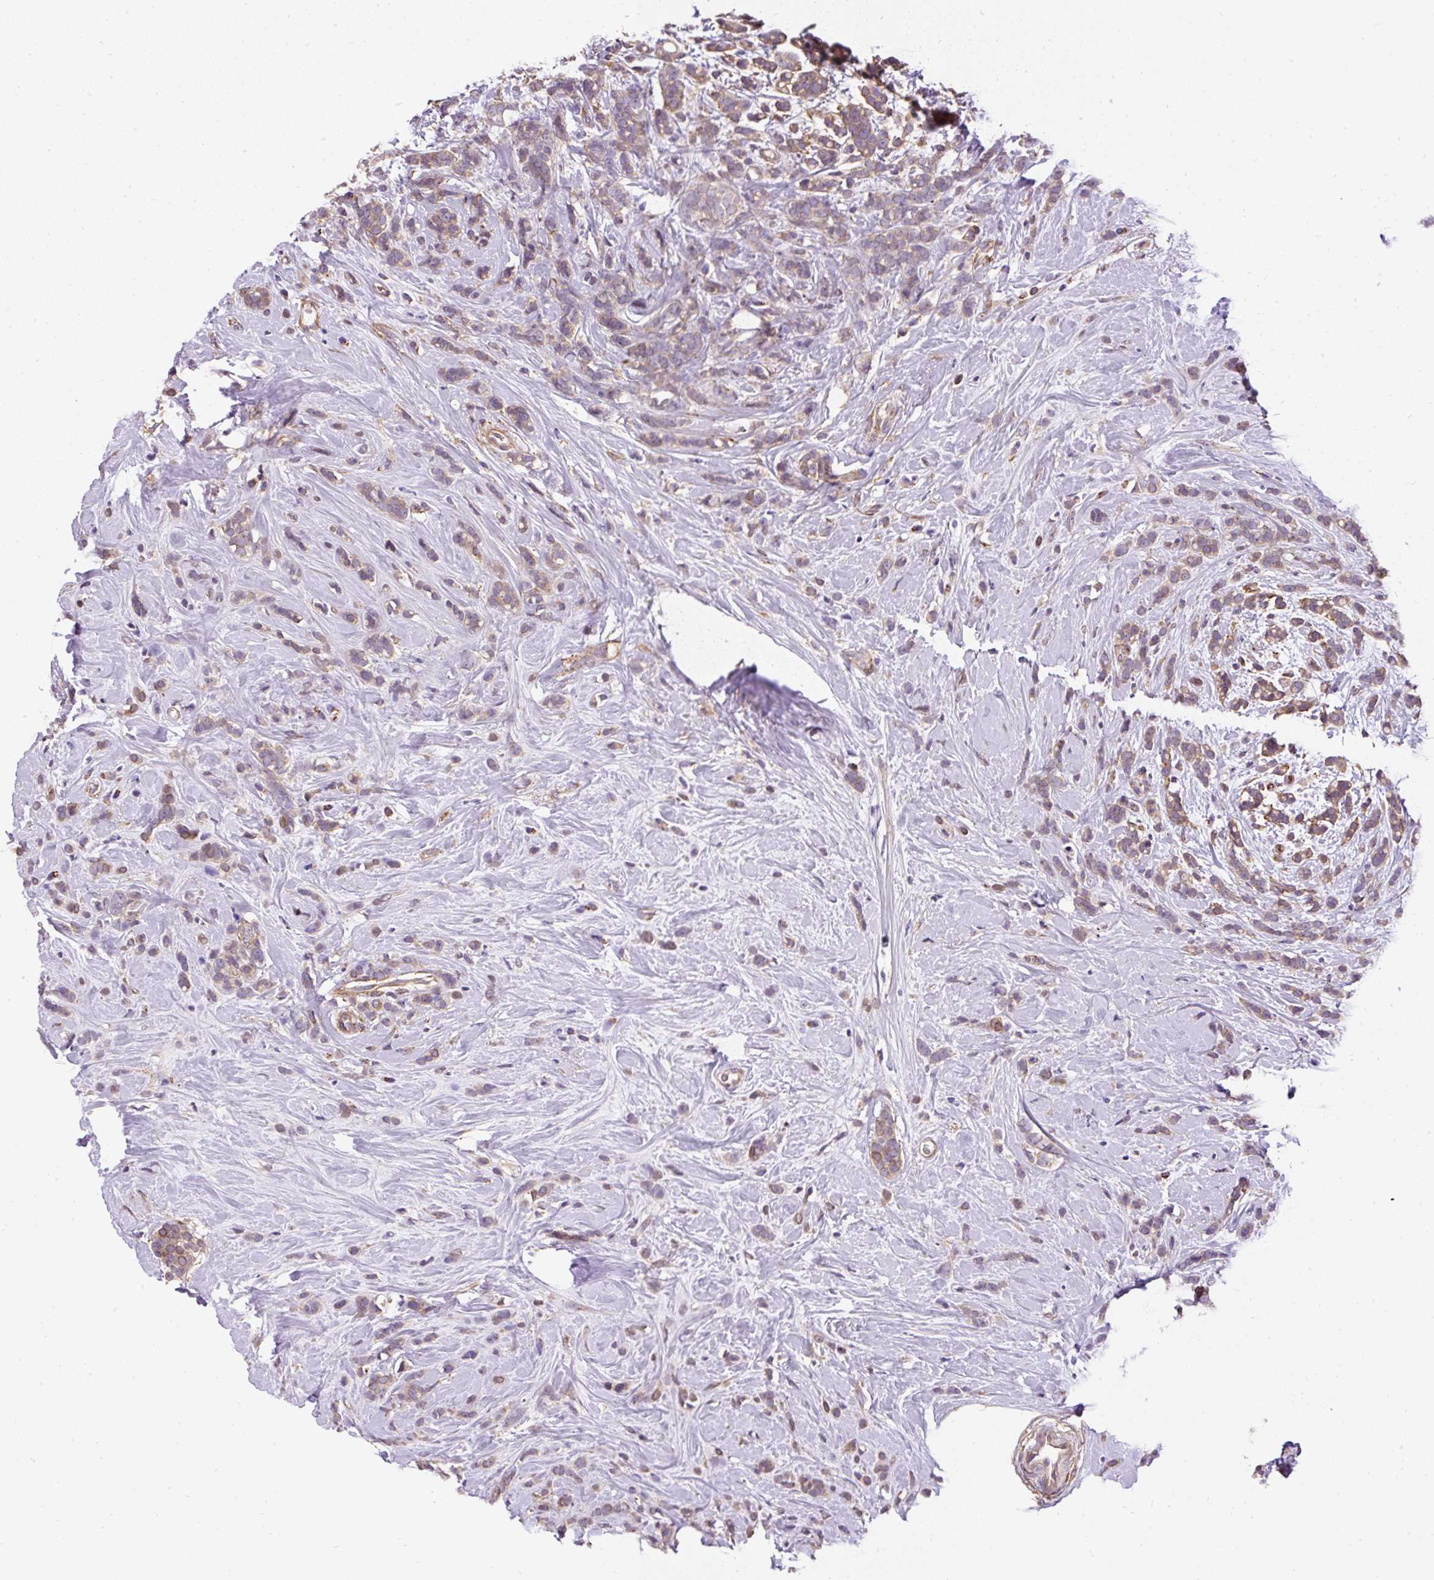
{"staining": {"intensity": "weak", "quantity": "25%-75%", "location": "cytoplasmic/membranous"}, "tissue": "breast cancer", "cell_type": "Tumor cells", "image_type": "cancer", "snomed": [{"axis": "morphology", "description": "Lobular carcinoma"}, {"axis": "topography", "description": "Breast"}], "caption": "A histopathology image showing weak cytoplasmic/membranous staining in approximately 25%-75% of tumor cells in breast cancer, as visualized by brown immunohistochemical staining.", "gene": "RNF170", "patient": {"sex": "female", "age": 58}}